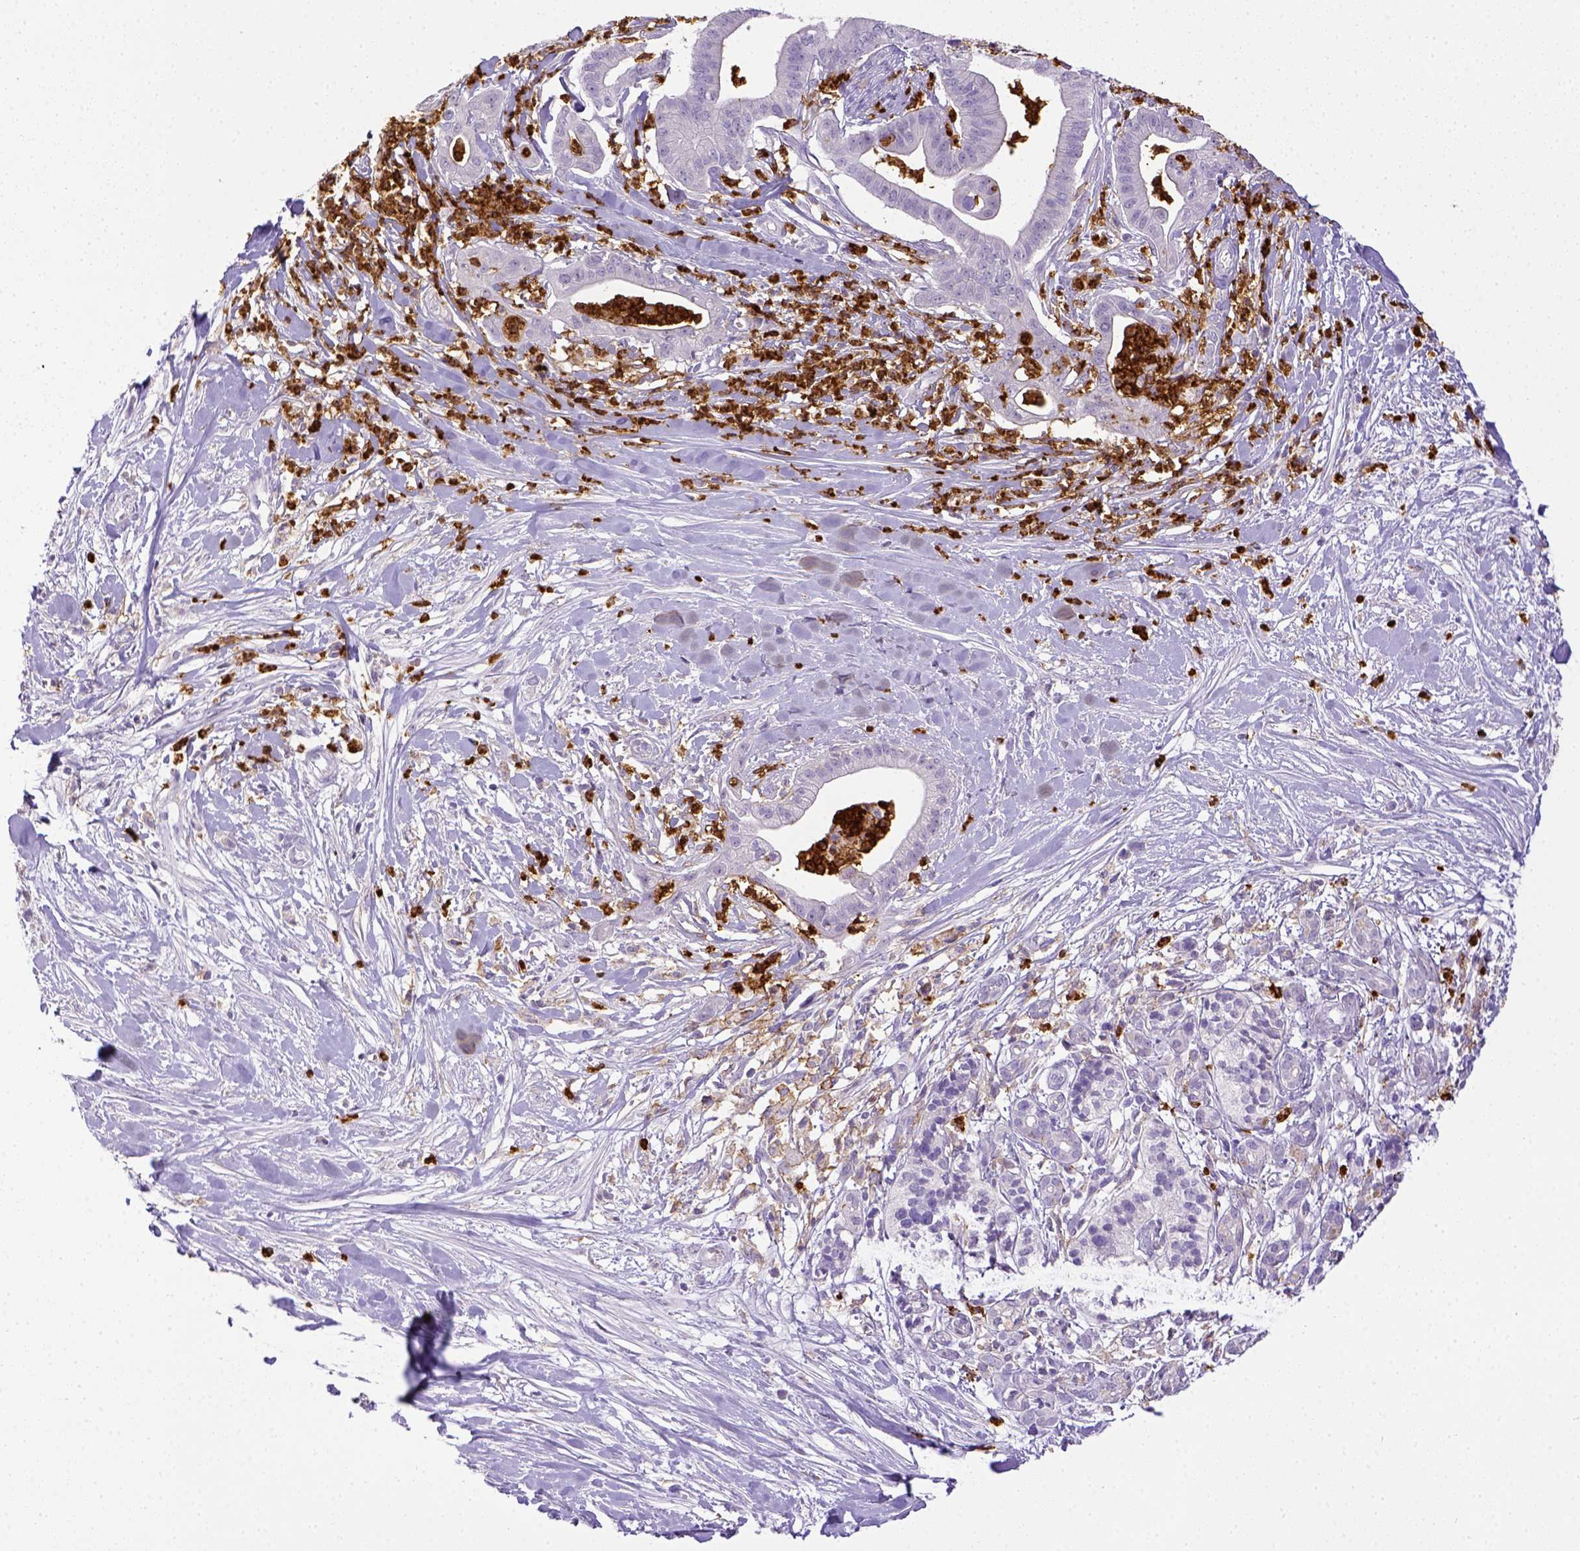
{"staining": {"intensity": "negative", "quantity": "none", "location": "none"}, "tissue": "pancreatic cancer", "cell_type": "Tumor cells", "image_type": "cancer", "snomed": [{"axis": "morphology", "description": "Normal tissue, NOS"}, {"axis": "morphology", "description": "Adenocarcinoma, NOS"}, {"axis": "topography", "description": "Lymph node"}, {"axis": "topography", "description": "Pancreas"}], "caption": "Tumor cells show no significant expression in pancreatic adenocarcinoma. (DAB (3,3'-diaminobenzidine) immunohistochemistry (IHC), high magnification).", "gene": "ITGAM", "patient": {"sex": "female", "age": 58}}